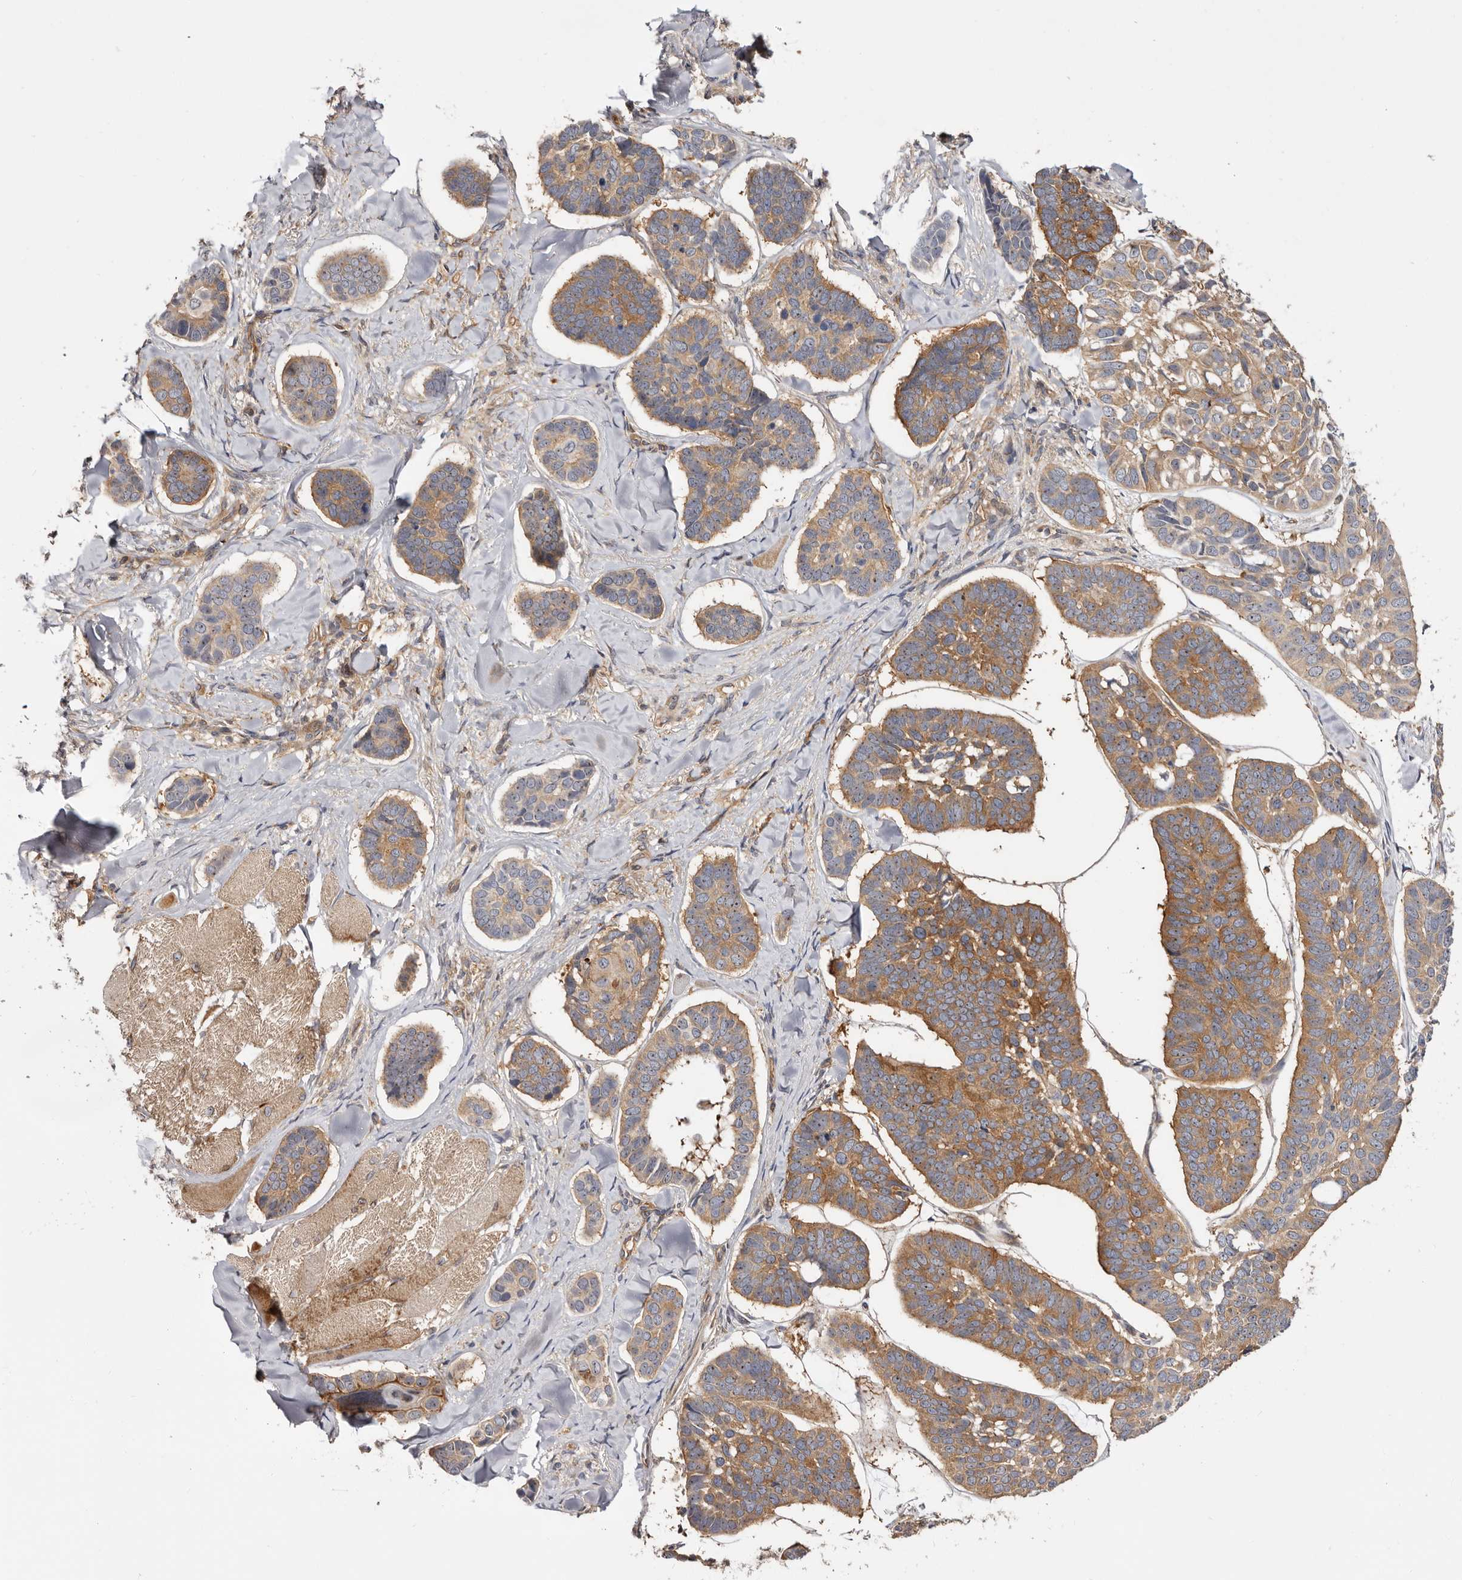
{"staining": {"intensity": "moderate", "quantity": ">75%", "location": "cytoplasmic/membranous,nuclear"}, "tissue": "skin cancer", "cell_type": "Tumor cells", "image_type": "cancer", "snomed": [{"axis": "morphology", "description": "Basal cell carcinoma"}, {"axis": "topography", "description": "Skin"}], "caption": "IHC of human skin cancer (basal cell carcinoma) demonstrates medium levels of moderate cytoplasmic/membranous and nuclear expression in approximately >75% of tumor cells. (brown staining indicates protein expression, while blue staining denotes nuclei).", "gene": "PANK4", "patient": {"sex": "male", "age": 62}}